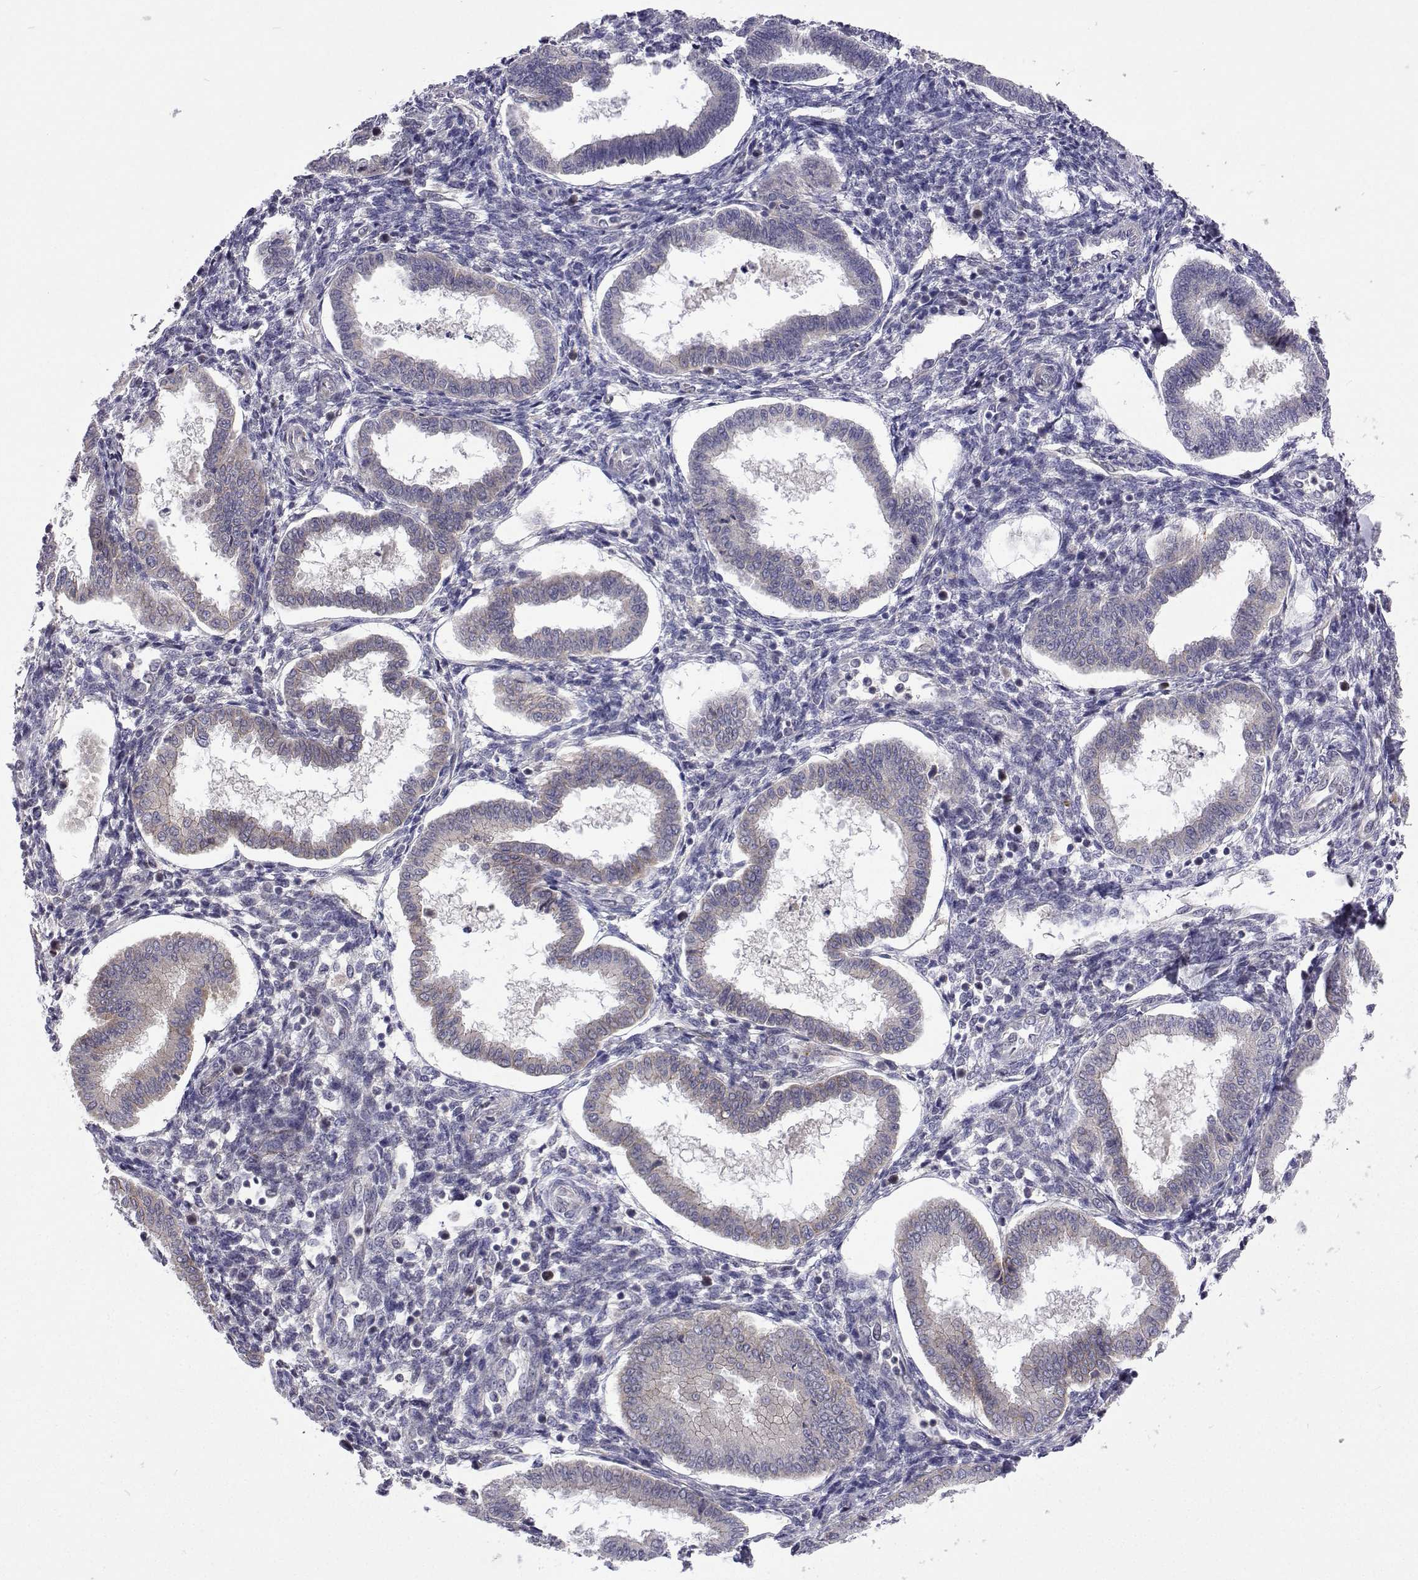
{"staining": {"intensity": "negative", "quantity": "none", "location": "none"}, "tissue": "endometrium", "cell_type": "Cells in endometrial stroma", "image_type": "normal", "snomed": [{"axis": "morphology", "description": "Normal tissue, NOS"}, {"axis": "topography", "description": "Endometrium"}], "caption": "Photomicrograph shows no protein expression in cells in endometrial stroma of benign endometrium. (IHC, brightfield microscopy, high magnification).", "gene": "DHTKD1", "patient": {"sex": "female", "age": 24}}